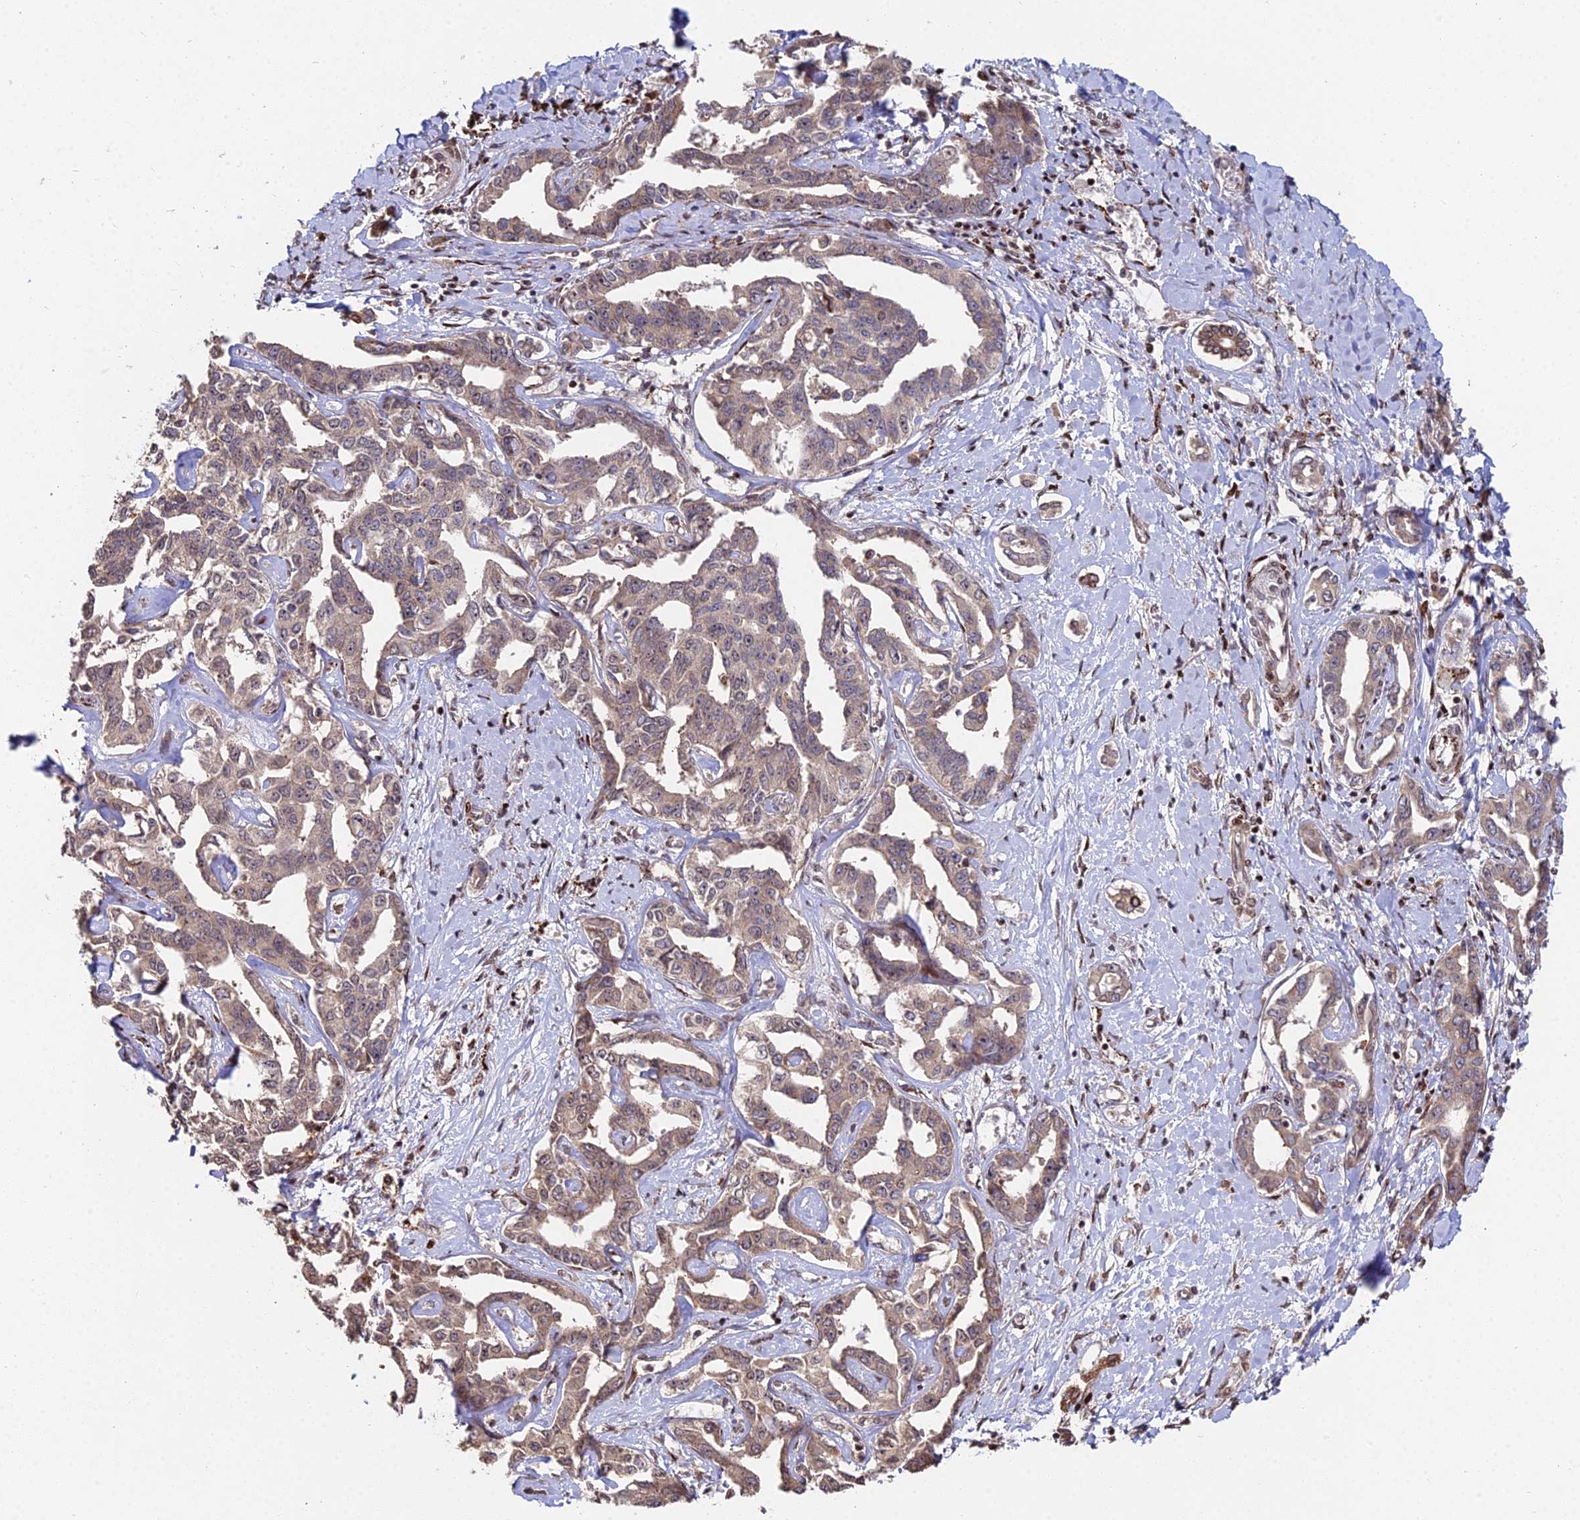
{"staining": {"intensity": "moderate", "quantity": ">75%", "location": "cytoplasmic/membranous"}, "tissue": "liver cancer", "cell_type": "Tumor cells", "image_type": "cancer", "snomed": [{"axis": "morphology", "description": "Cholangiocarcinoma"}, {"axis": "topography", "description": "Liver"}], "caption": "IHC histopathology image of human liver cholangiocarcinoma stained for a protein (brown), which demonstrates medium levels of moderate cytoplasmic/membranous positivity in approximately >75% of tumor cells.", "gene": "RBMS2", "patient": {"sex": "male", "age": 59}}